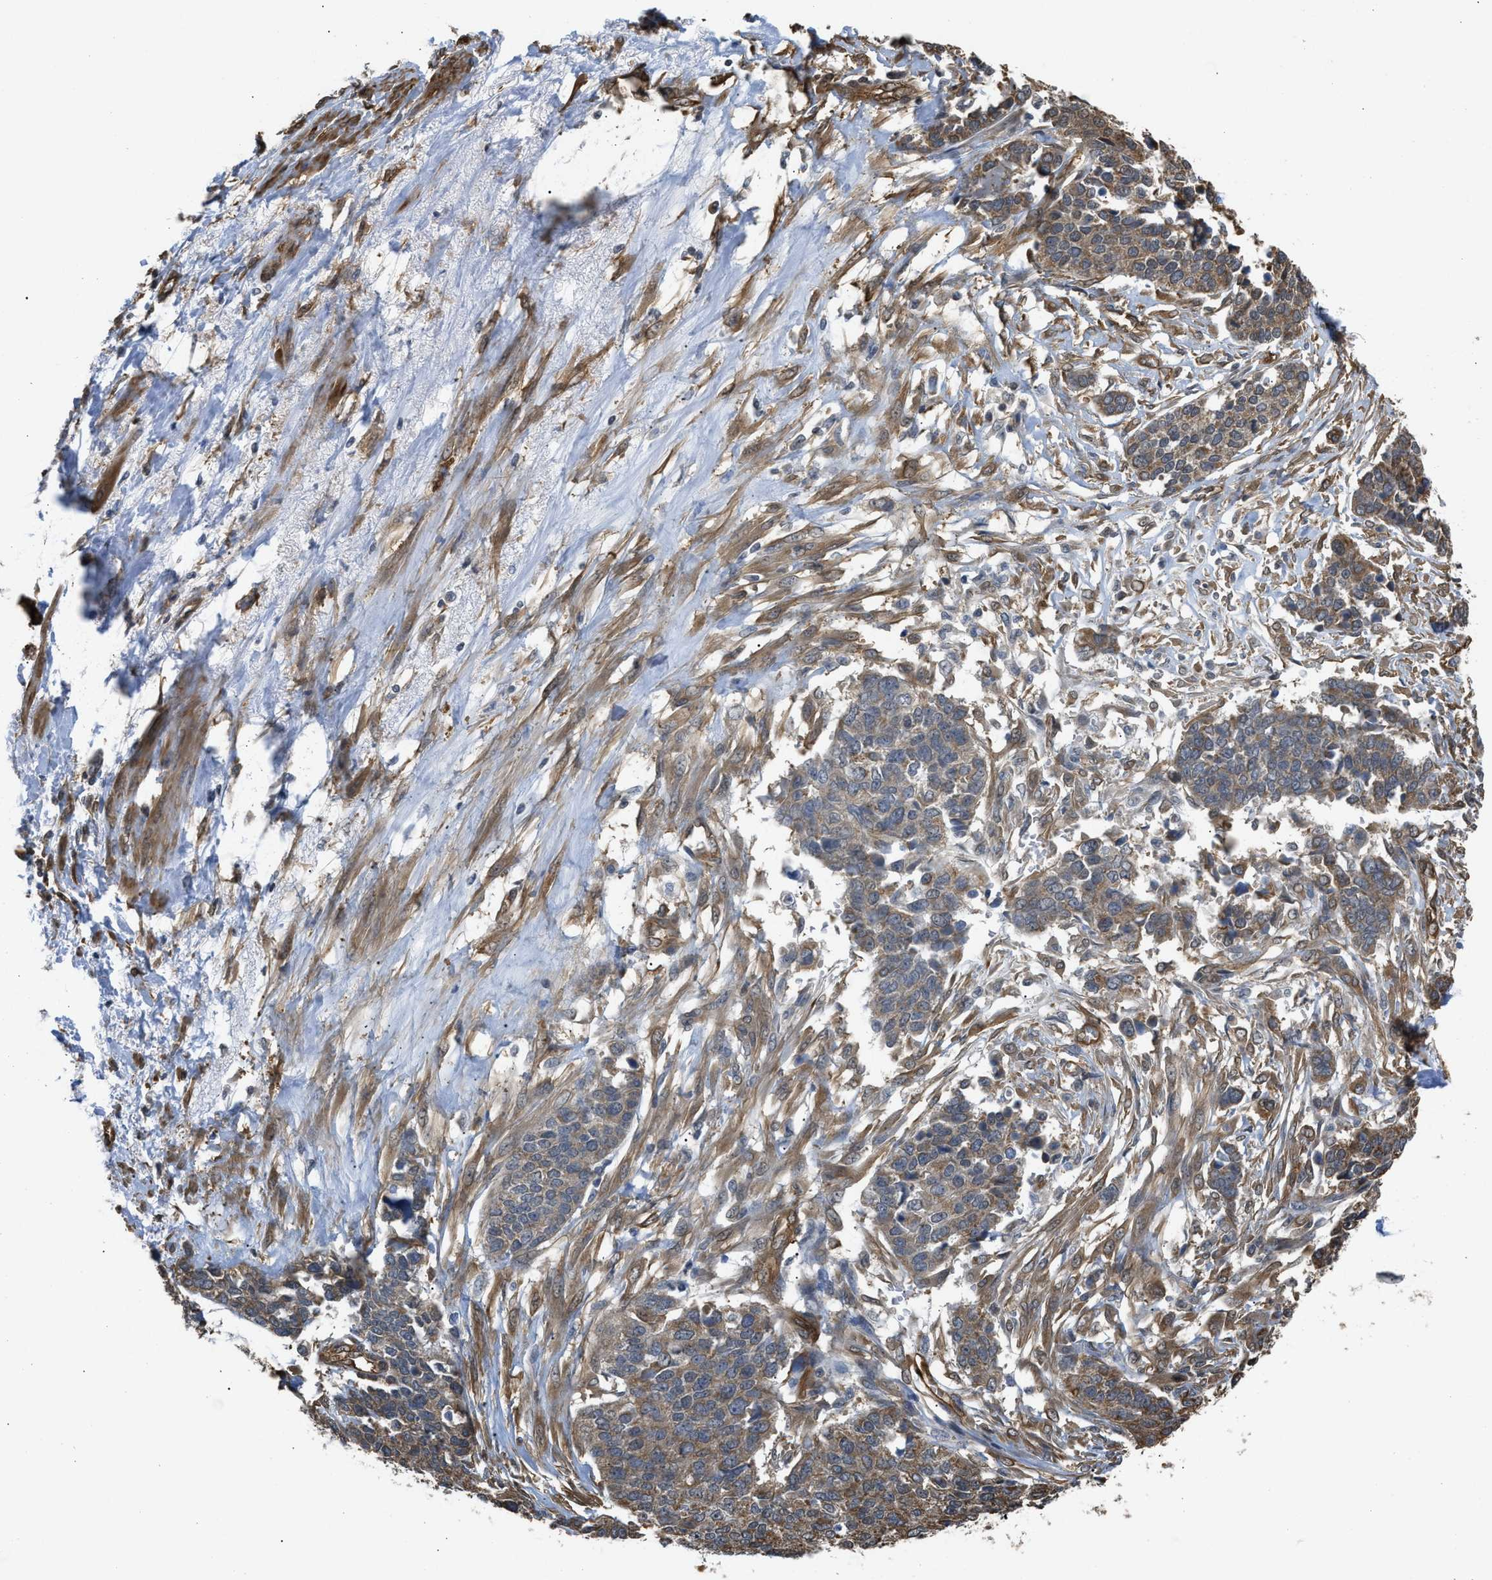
{"staining": {"intensity": "weak", "quantity": ">75%", "location": "cytoplasmic/membranous"}, "tissue": "ovarian cancer", "cell_type": "Tumor cells", "image_type": "cancer", "snomed": [{"axis": "morphology", "description": "Cystadenocarcinoma, serous, NOS"}, {"axis": "topography", "description": "Ovary"}], "caption": "Immunohistochemistry (IHC) image of ovarian serous cystadenocarcinoma stained for a protein (brown), which displays low levels of weak cytoplasmic/membranous staining in about >75% of tumor cells.", "gene": "BAG3", "patient": {"sex": "female", "age": 44}}